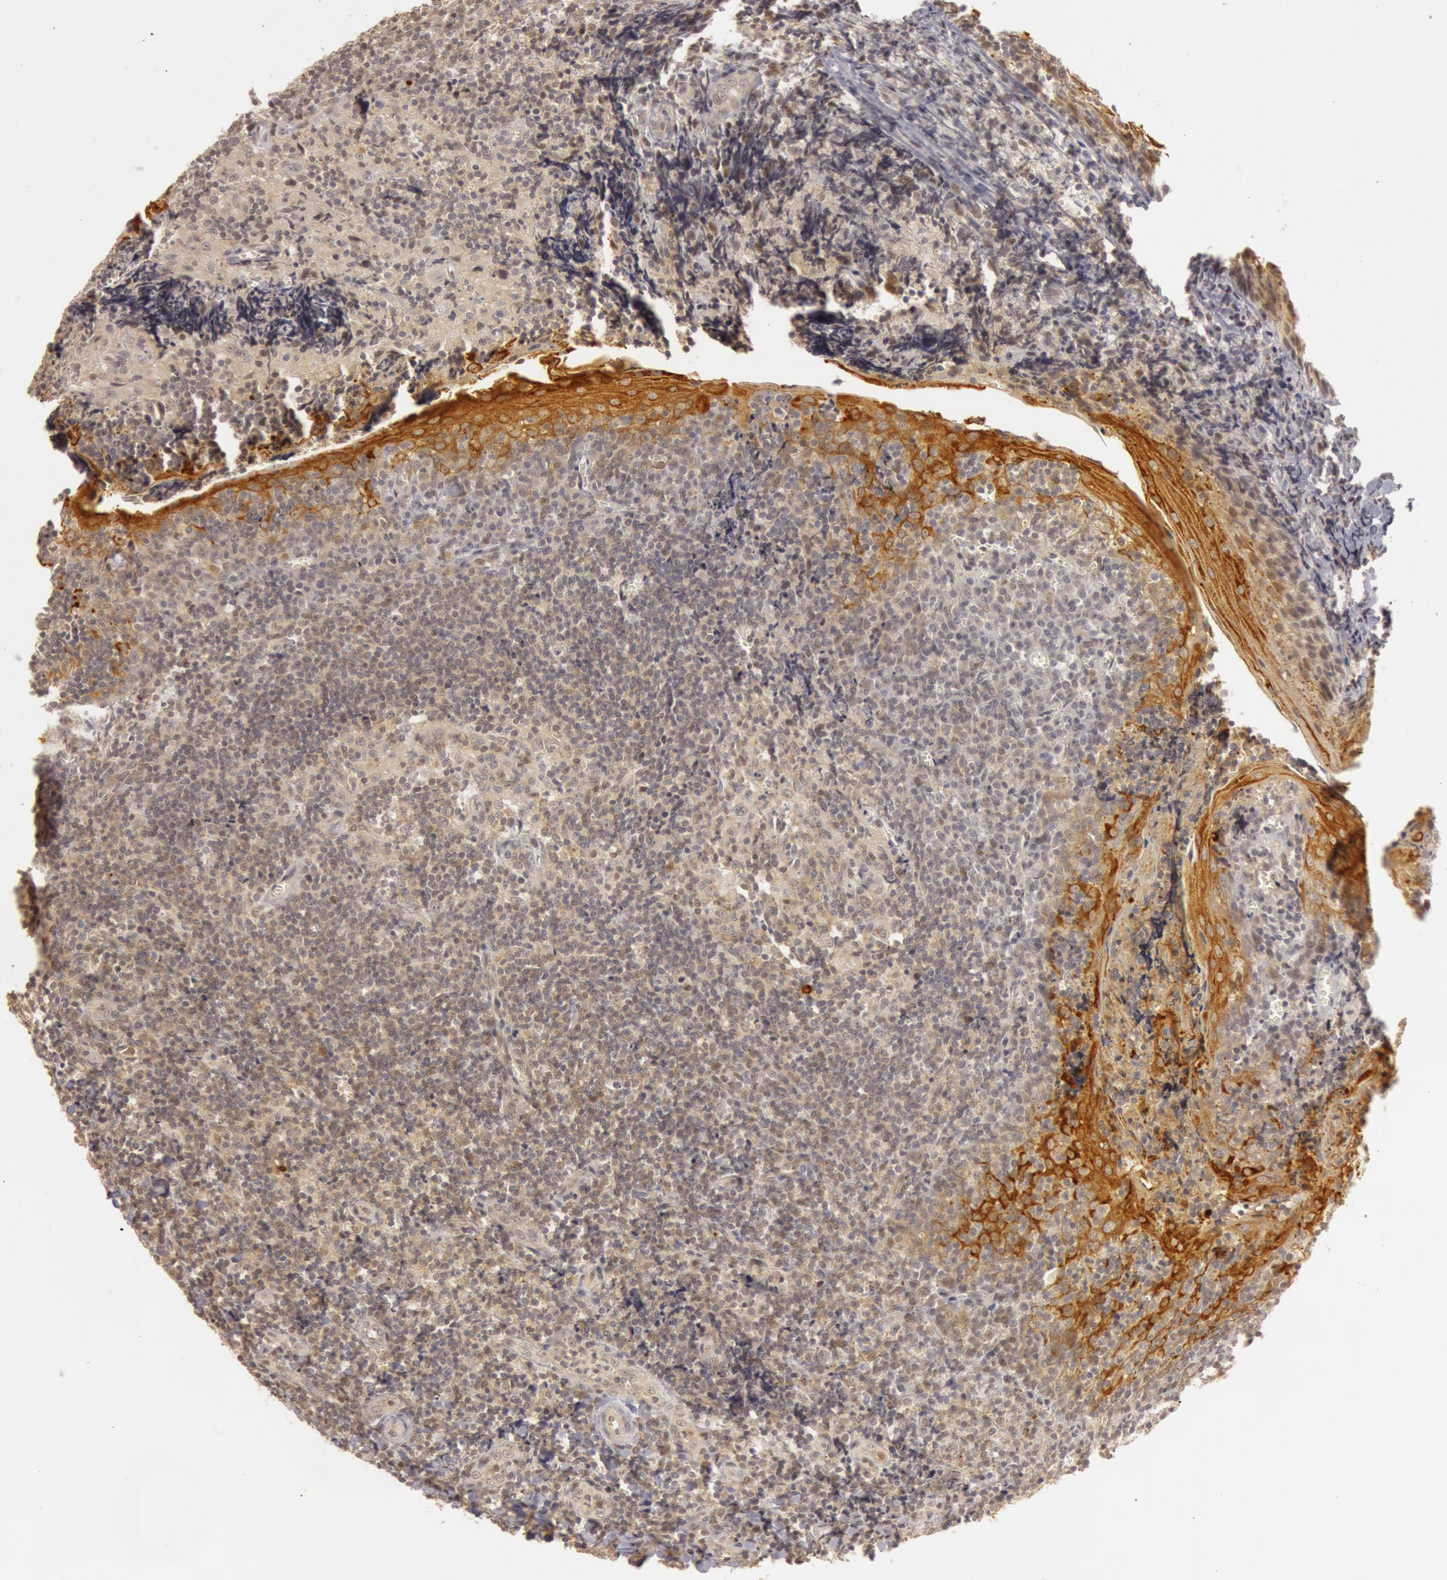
{"staining": {"intensity": "weak", "quantity": "<25%", "location": "nuclear"}, "tissue": "tonsil", "cell_type": "Germinal center cells", "image_type": "normal", "snomed": [{"axis": "morphology", "description": "Normal tissue, NOS"}, {"axis": "topography", "description": "Tonsil"}], "caption": "Immunohistochemistry photomicrograph of normal tonsil stained for a protein (brown), which reveals no expression in germinal center cells.", "gene": "OASL", "patient": {"sex": "male", "age": 20}}